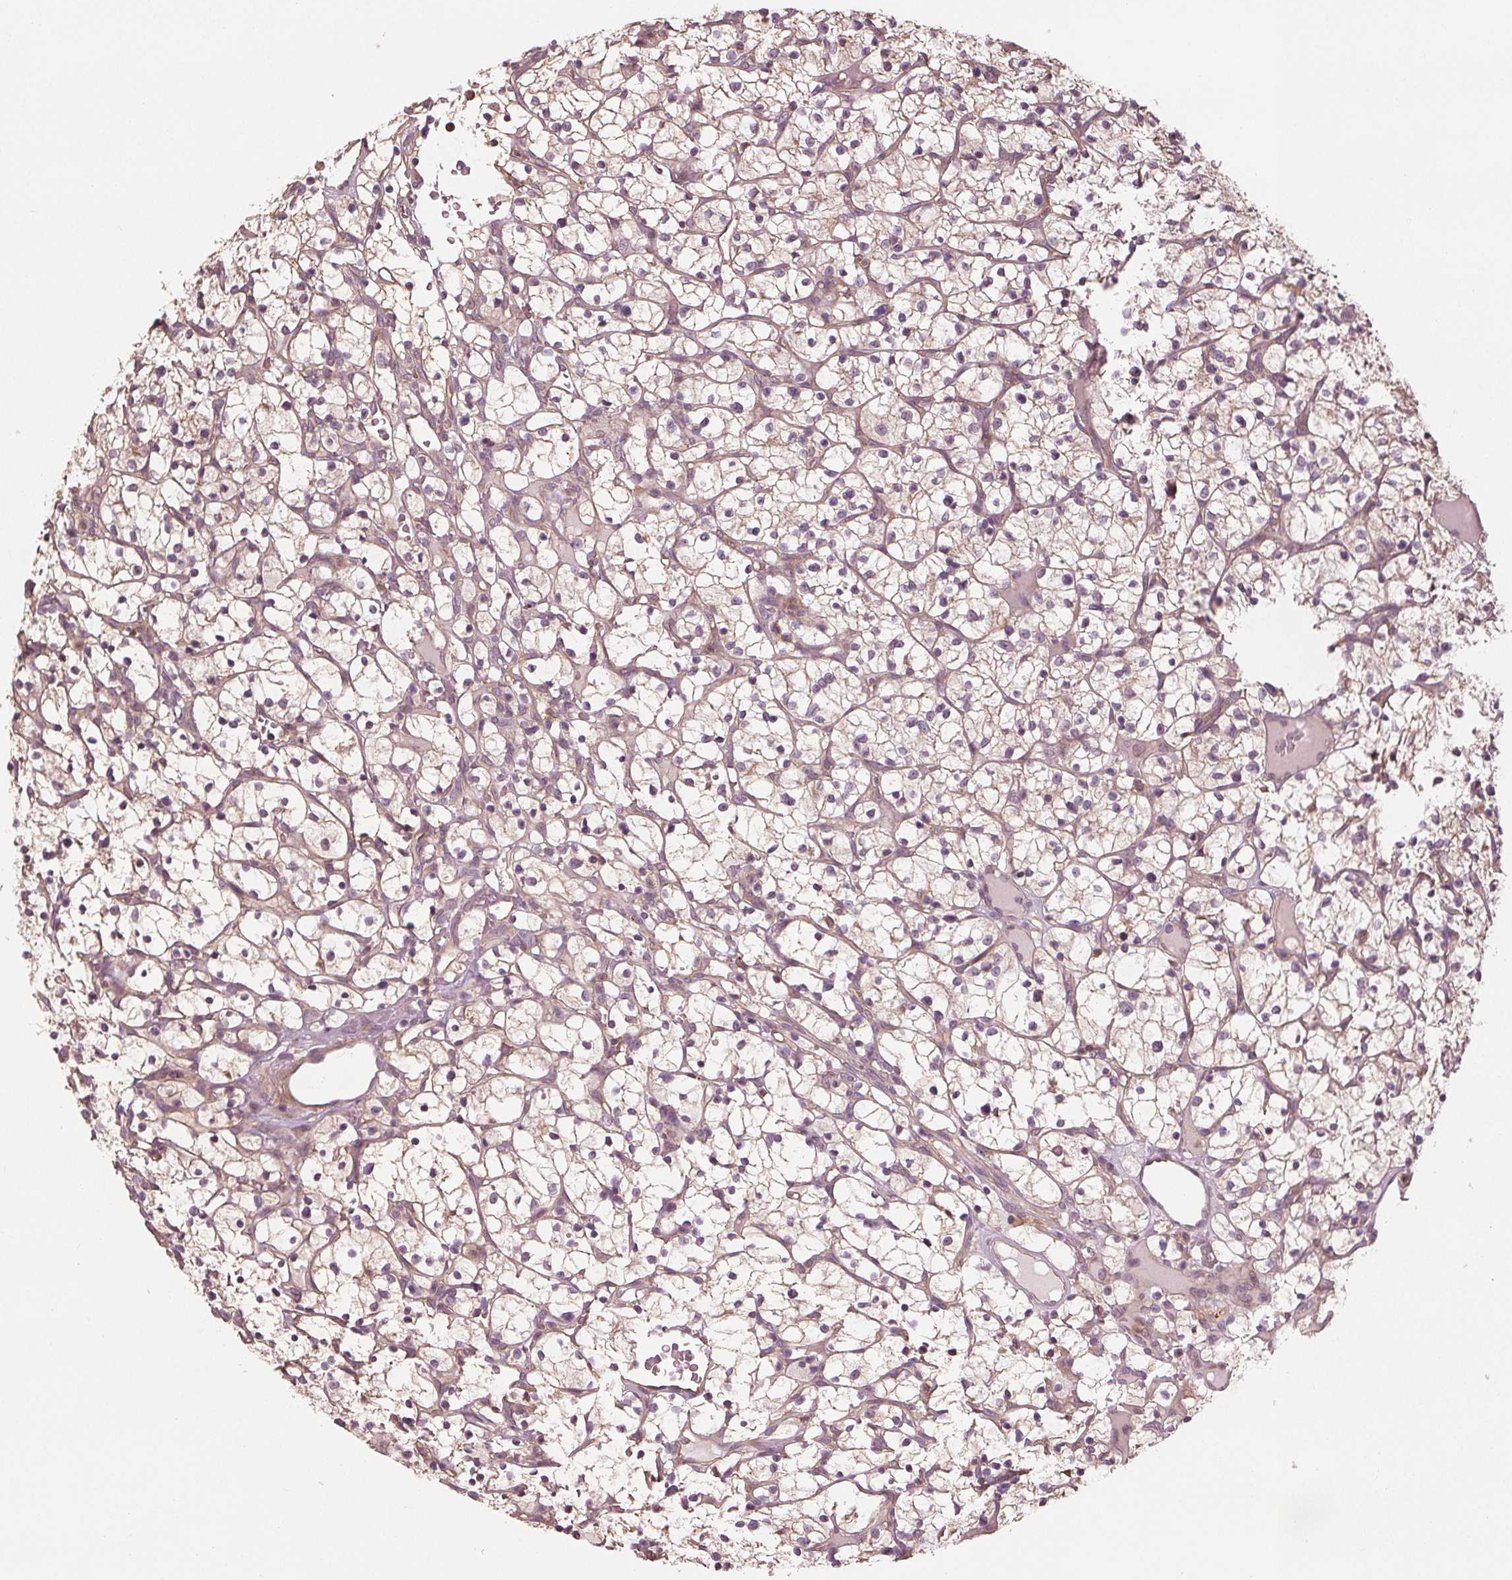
{"staining": {"intensity": "weak", "quantity": "25%-75%", "location": "cytoplasmic/membranous"}, "tissue": "renal cancer", "cell_type": "Tumor cells", "image_type": "cancer", "snomed": [{"axis": "morphology", "description": "Adenocarcinoma, NOS"}, {"axis": "topography", "description": "Kidney"}], "caption": "Immunohistochemical staining of renal cancer (adenocarcinoma) reveals low levels of weak cytoplasmic/membranous positivity in approximately 25%-75% of tumor cells.", "gene": "GNB2", "patient": {"sex": "female", "age": 64}}